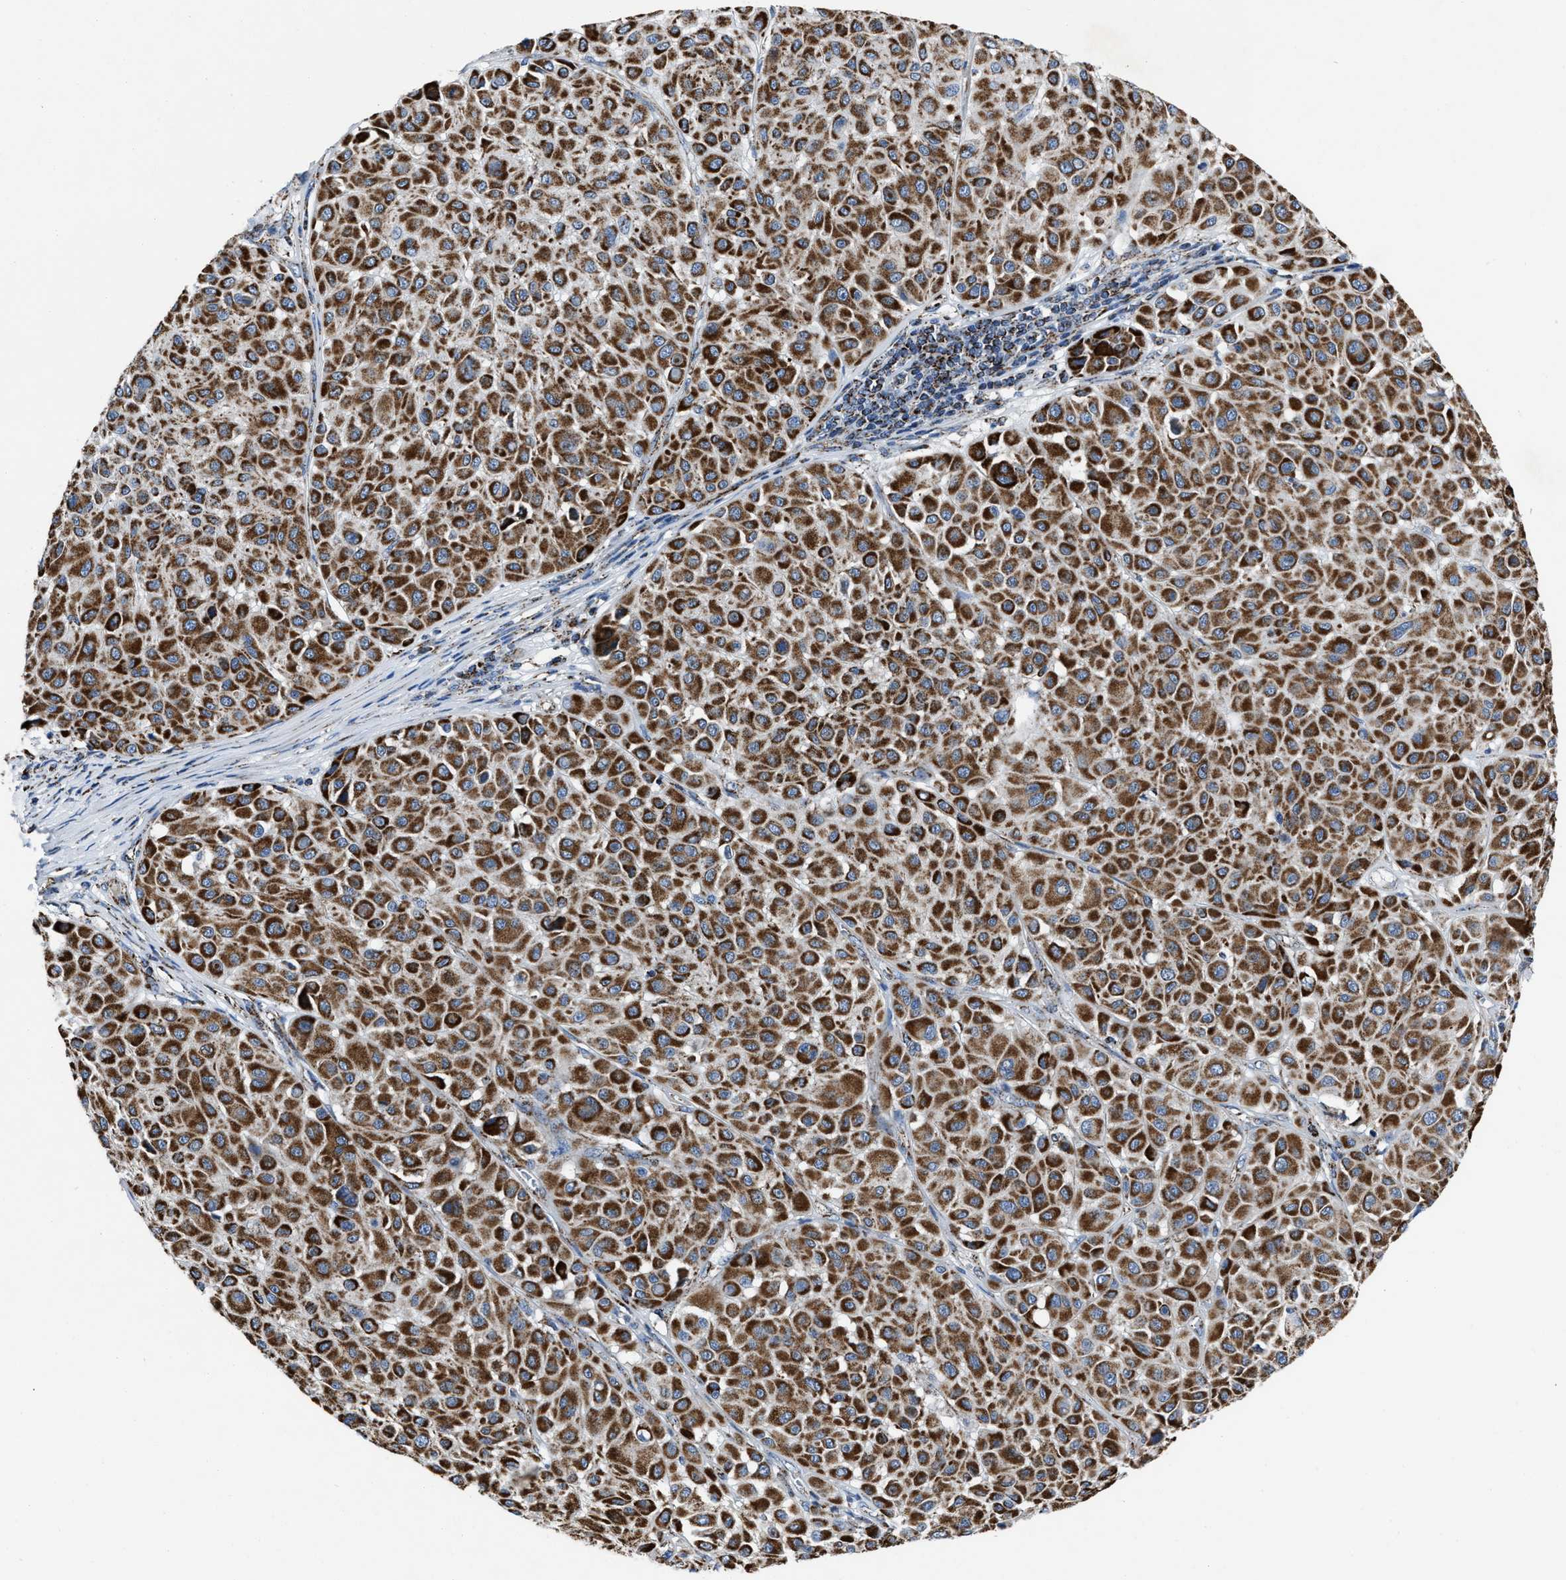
{"staining": {"intensity": "strong", "quantity": ">75%", "location": "cytoplasmic/membranous"}, "tissue": "melanoma", "cell_type": "Tumor cells", "image_type": "cancer", "snomed": [{"axis": "morphology", "description": "Malignant melanoma, Metastatic site"}, {"axis": "topography", "description": "Soft tissue"}], "caption": "This photomicrograph demonstrates immunohistochemistry staining of malignant melanoma (metastatic site), with high strong cytoplasmic/membranous expression in about >75% of tumor cells.", "gene": "NSD3", "patient": {"sex": "male", "age": 41}}